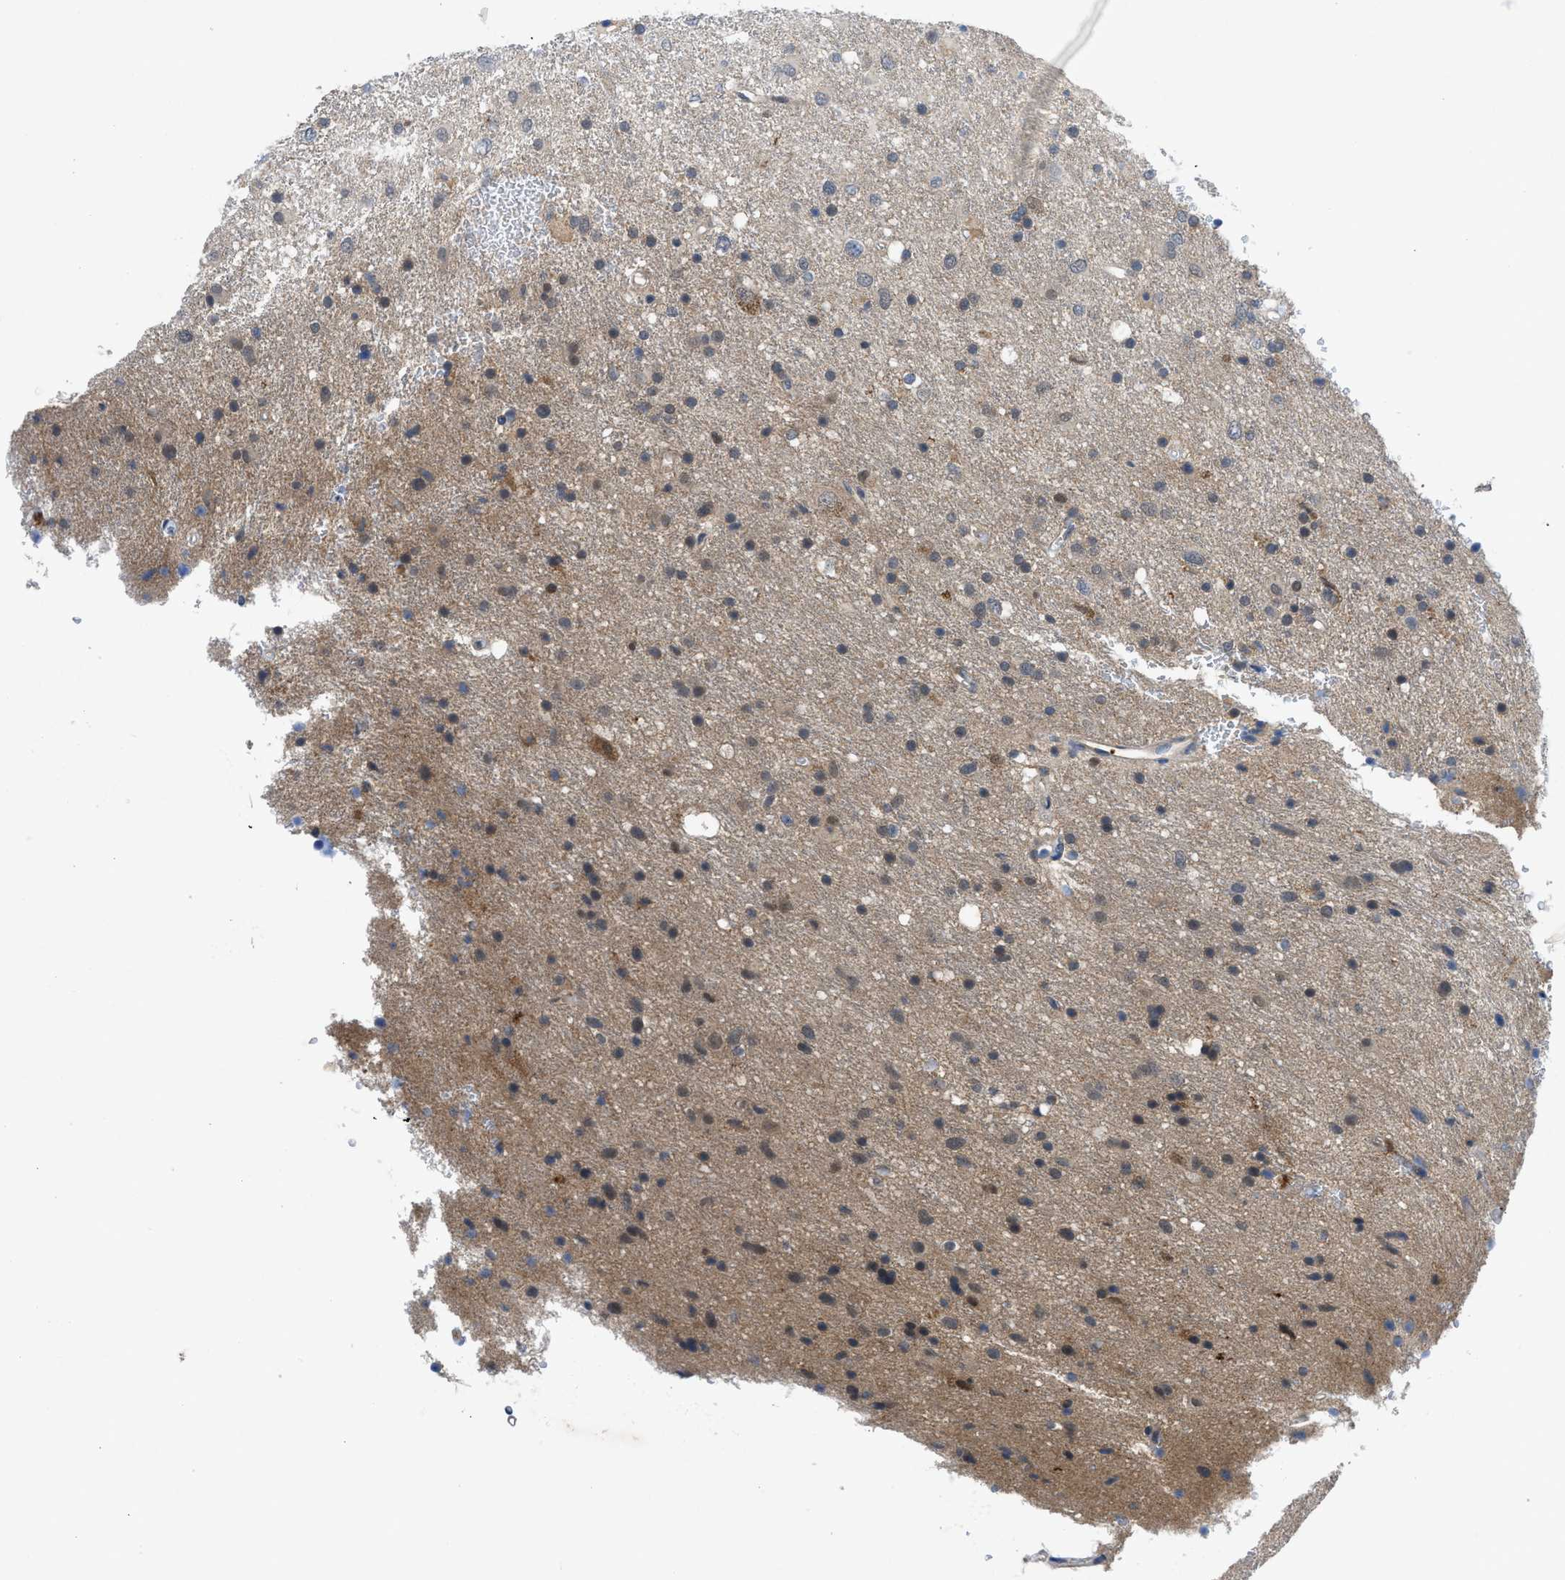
{"staining": {"intensity": "negative", "quantity": "none", "location": "none"}, "tissue": "glioma", "cell_type": "Tumor cells", "image_type": "cancer", "snomed": [{"axis": "morphology", "description": "Glioma, malignant, Low grade"}, {"axis": "topography", "description": "Brain"}], "caption": "Tumor cells show no significant staining in glioma.", "gene": "PANX1", "patient": {"sex": "male", "age": 77}}